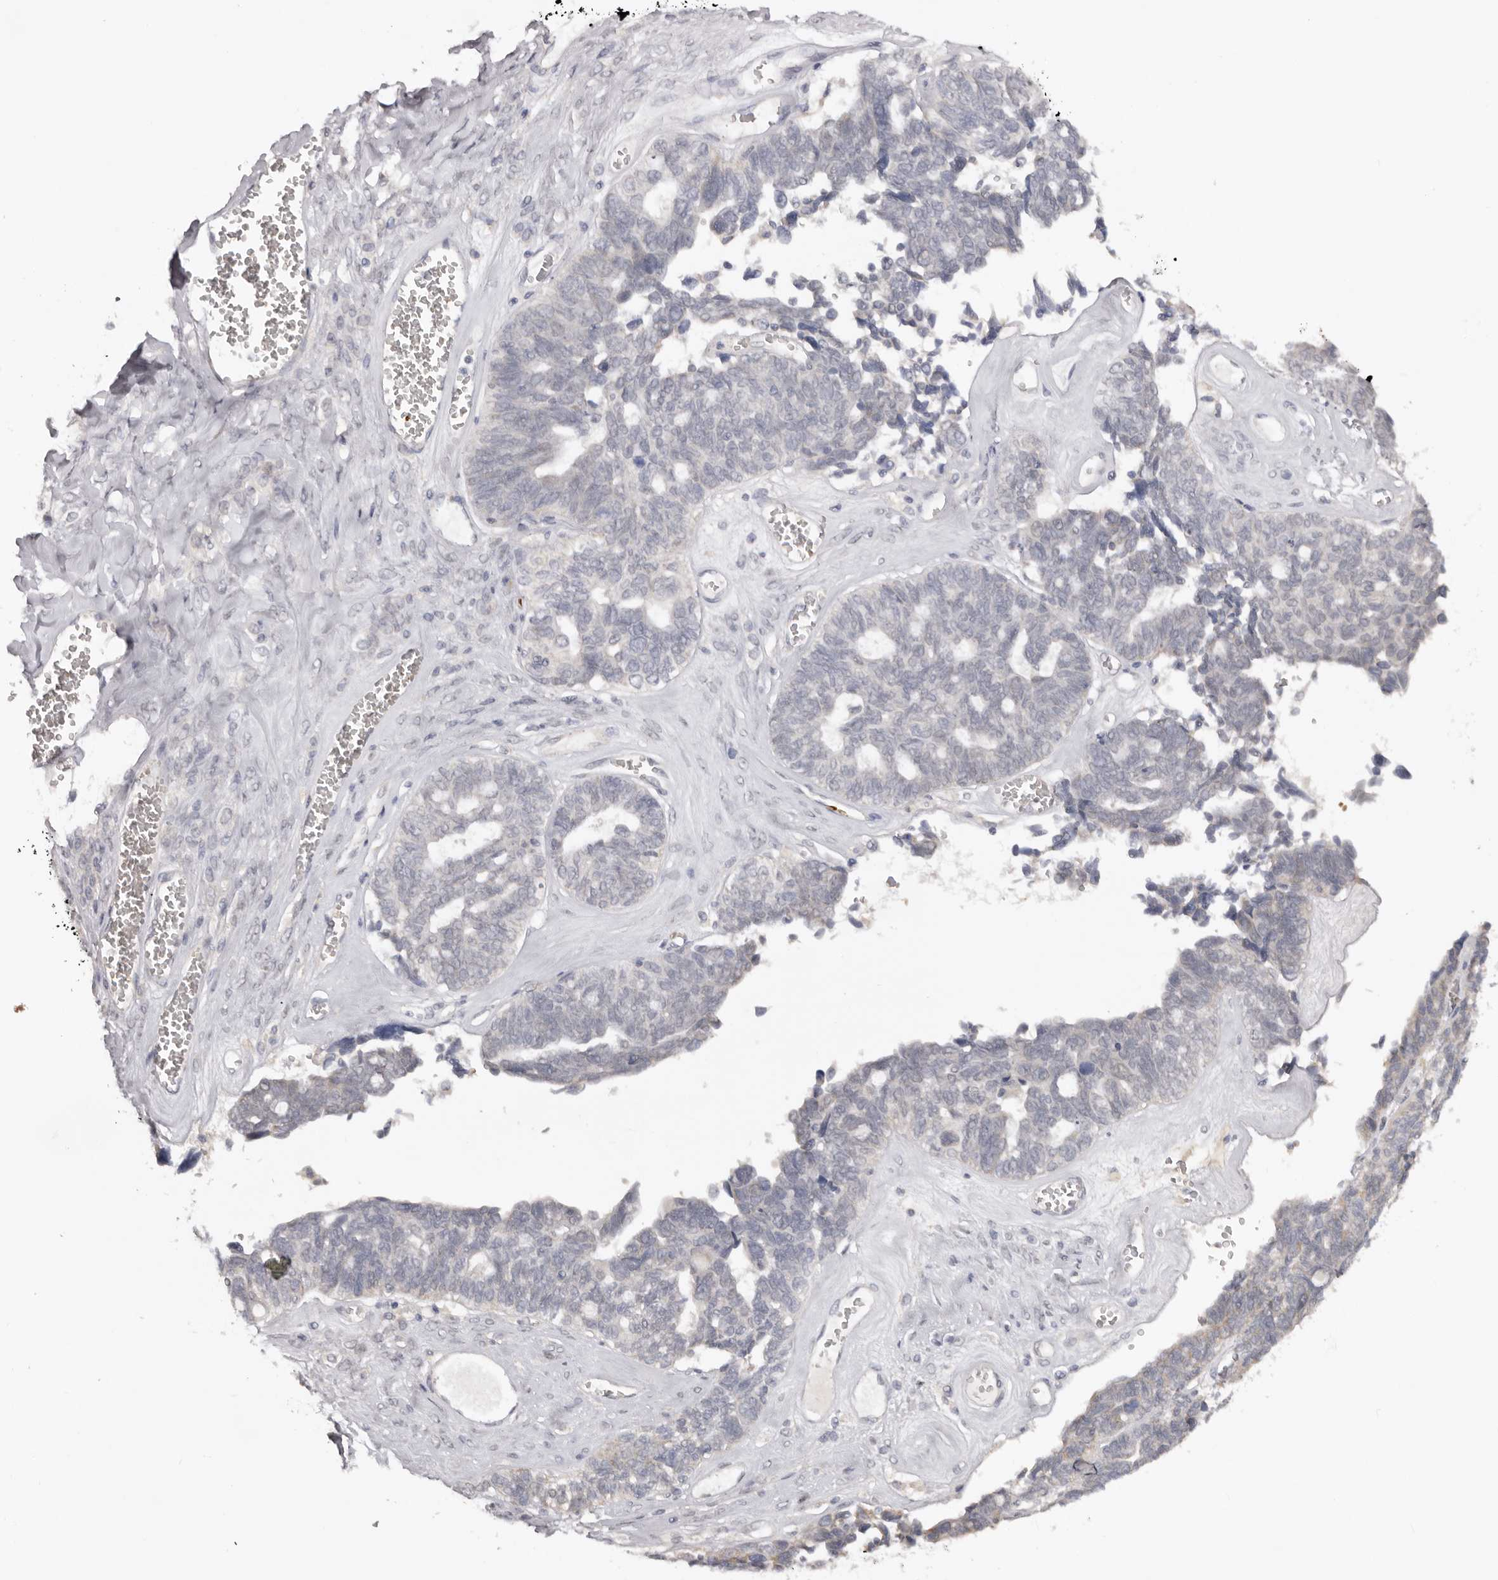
{"staining": {"intensity": "negative", "quantity": "none", "location": "none"}, "tissue": "ovarian cancer", "cell_type": "Tumor cells", "image_type": "cancer", "snomed": [{"axis": "morphology", "description": "Cystadenocarcinoma, serous, NOS"}, {"axis": "topography", "description": "Ovary"}], "caption": "Ovarian cancer was stained to show a protein in brown. There is no significant staining in tumor cells. Nuclei are stained in blue.", "gene": "TNR", "patient": {"sex": "female", "age": 79}}